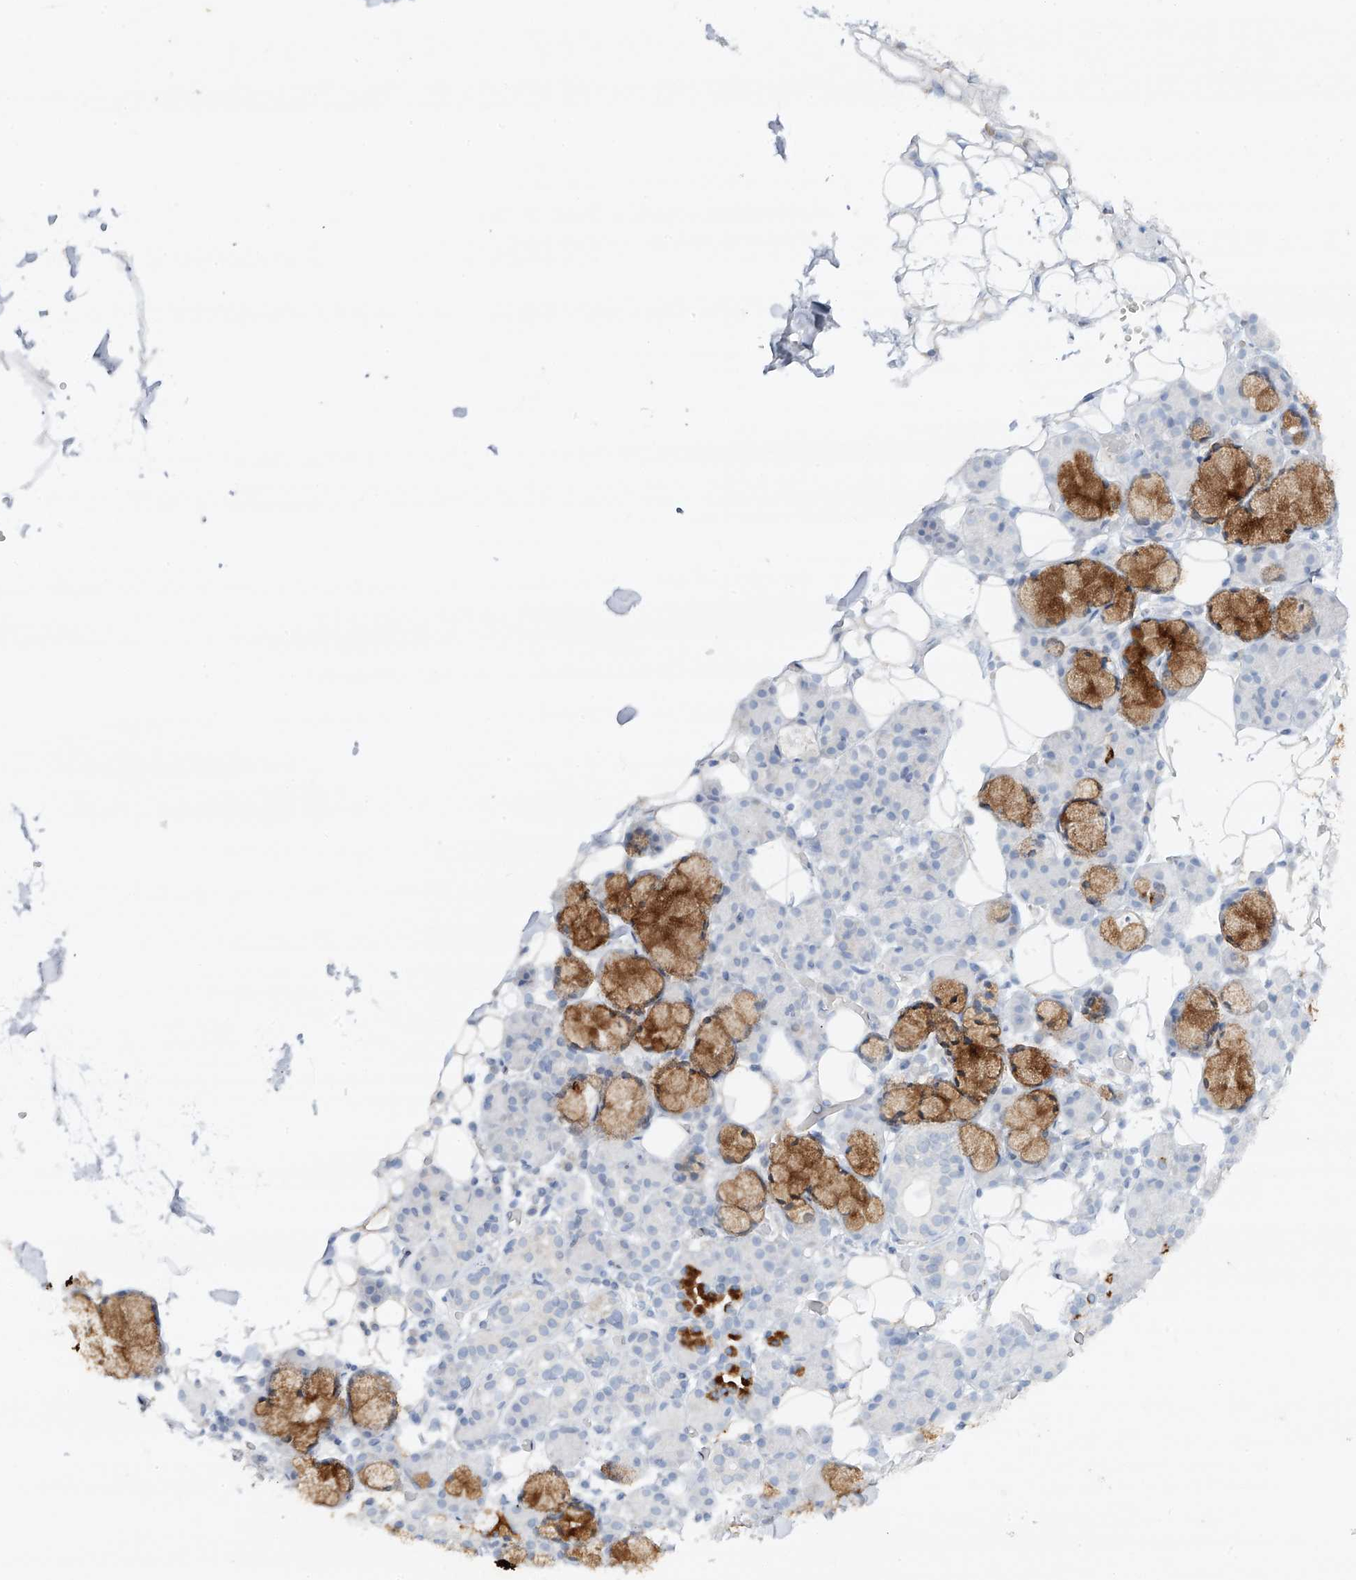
{"staining": {"intensity": "strong", "quantity": "<25%", "location": "cytoplasmic/membranous"}, "tissue": "salivary gland", "cell_type": "Glandular cells", "image_type": "normal", "snomed": [{"axis": "morphology", "description": "Normal tissue, NOS"}, {"axis": "topography", "description": "Salivary gland"}], "caption": "A histopathology image of salivary gland stained for a protein displays strong cytoplasmic/membranous brown staining in glandular cells. (Stains: DAB in brown, nuclei in blue, Microscopy: brightfield microscopy at high magnification).", "gene": "HLA", "patient": {"sex": "male", "age": 63}}